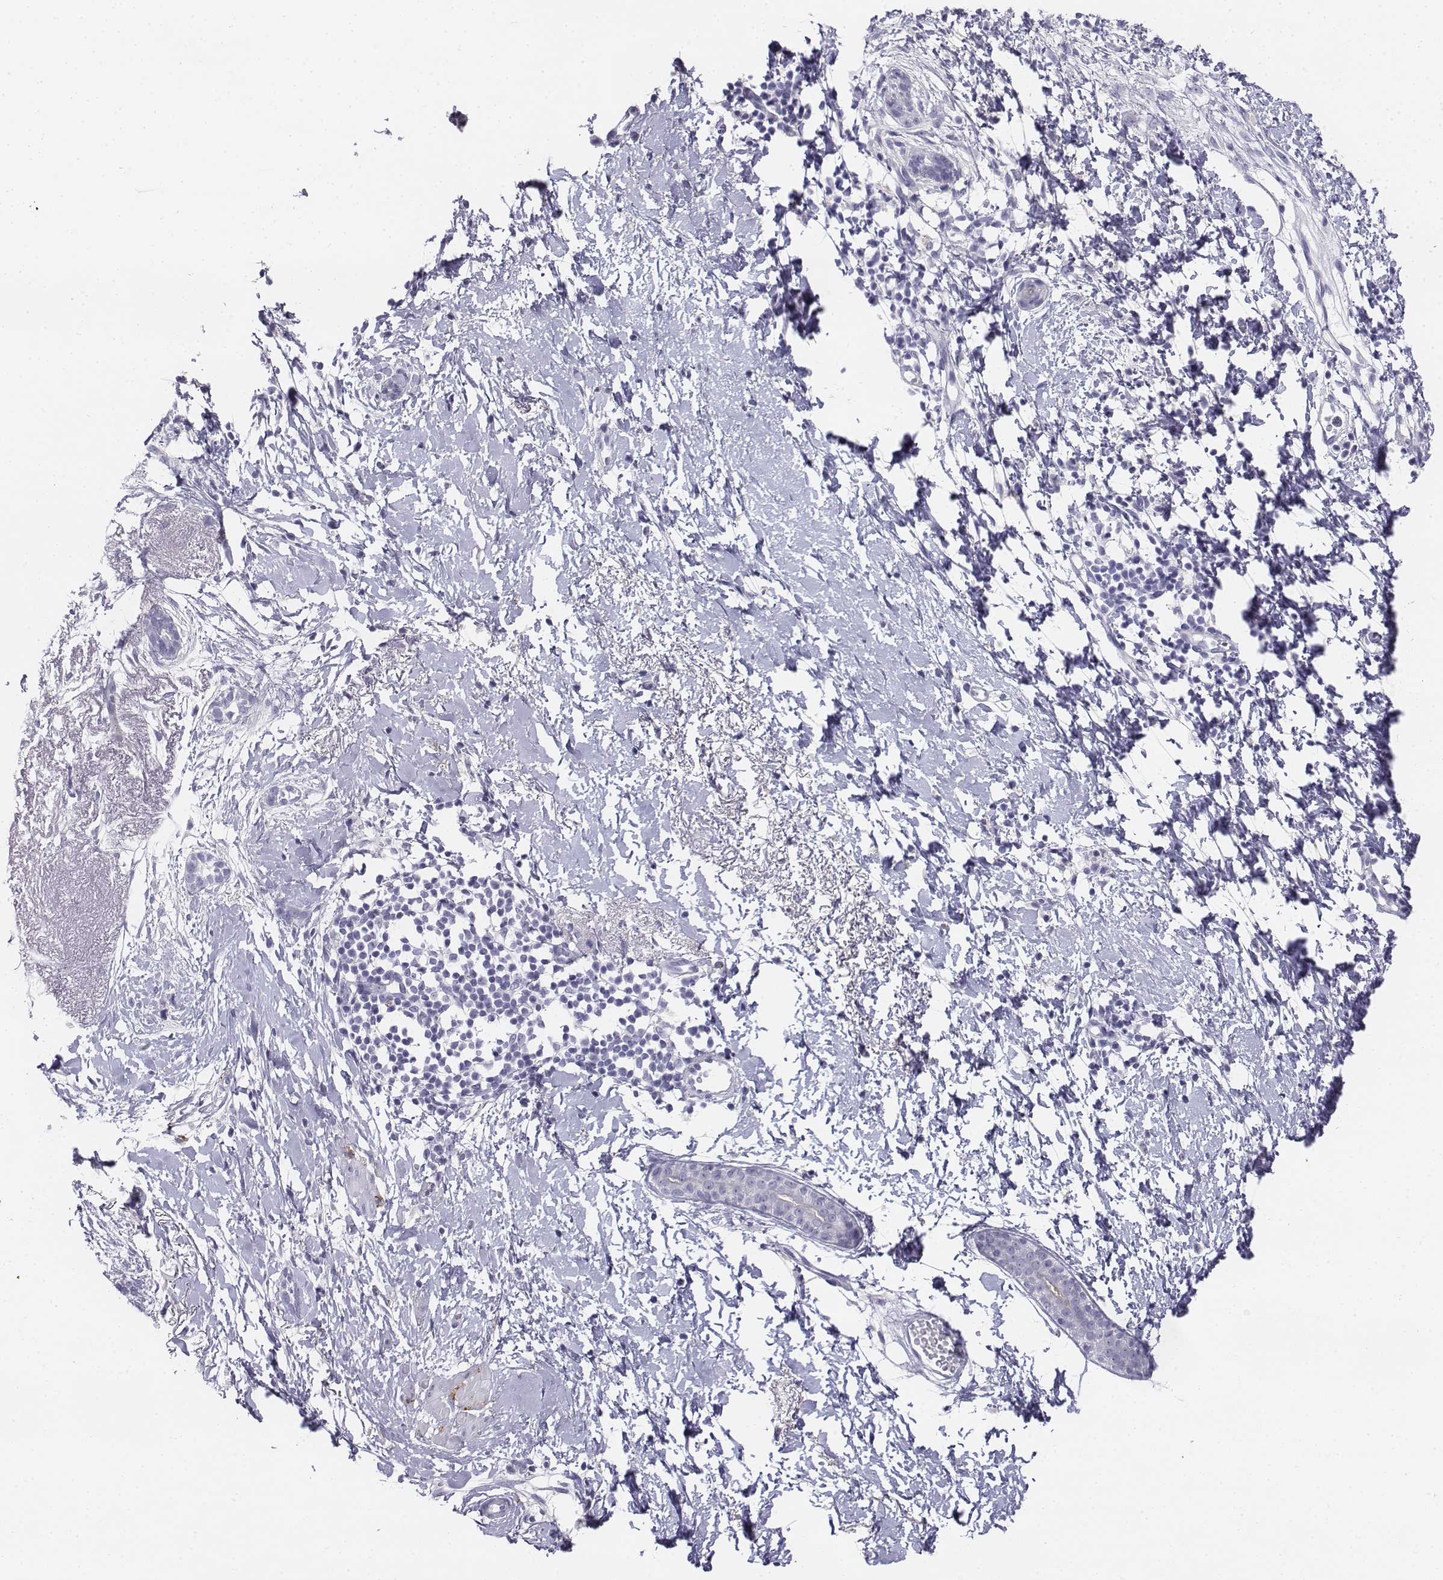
{"staining": {"intensity": "negative", "quantity": "none", "location": "none"}, "tissue": "skin cancer", "cell_type": "Tumor cells", "image_type": "cancer", "snomed": [{"axis": "morphology", "description": "Normal tissue, NOS"}, {"axis": "morphology", "description": "Basal cell carcinoma"}, {"axis": "topography", "description": "Skin"}], "caption": "A high-resolution micrograph shows immunohistochemistry staining of skin cancer (basal cell carcinoma), which exhibits no significant expression in tumor cells. The staining was performed using DAB to visualize the protein expression in brown, while the nuclei were stained in blue with hematoxylin (Magnification: 20x).", "gene": "TH", "patient": {"sex": "male", "age": 84}}